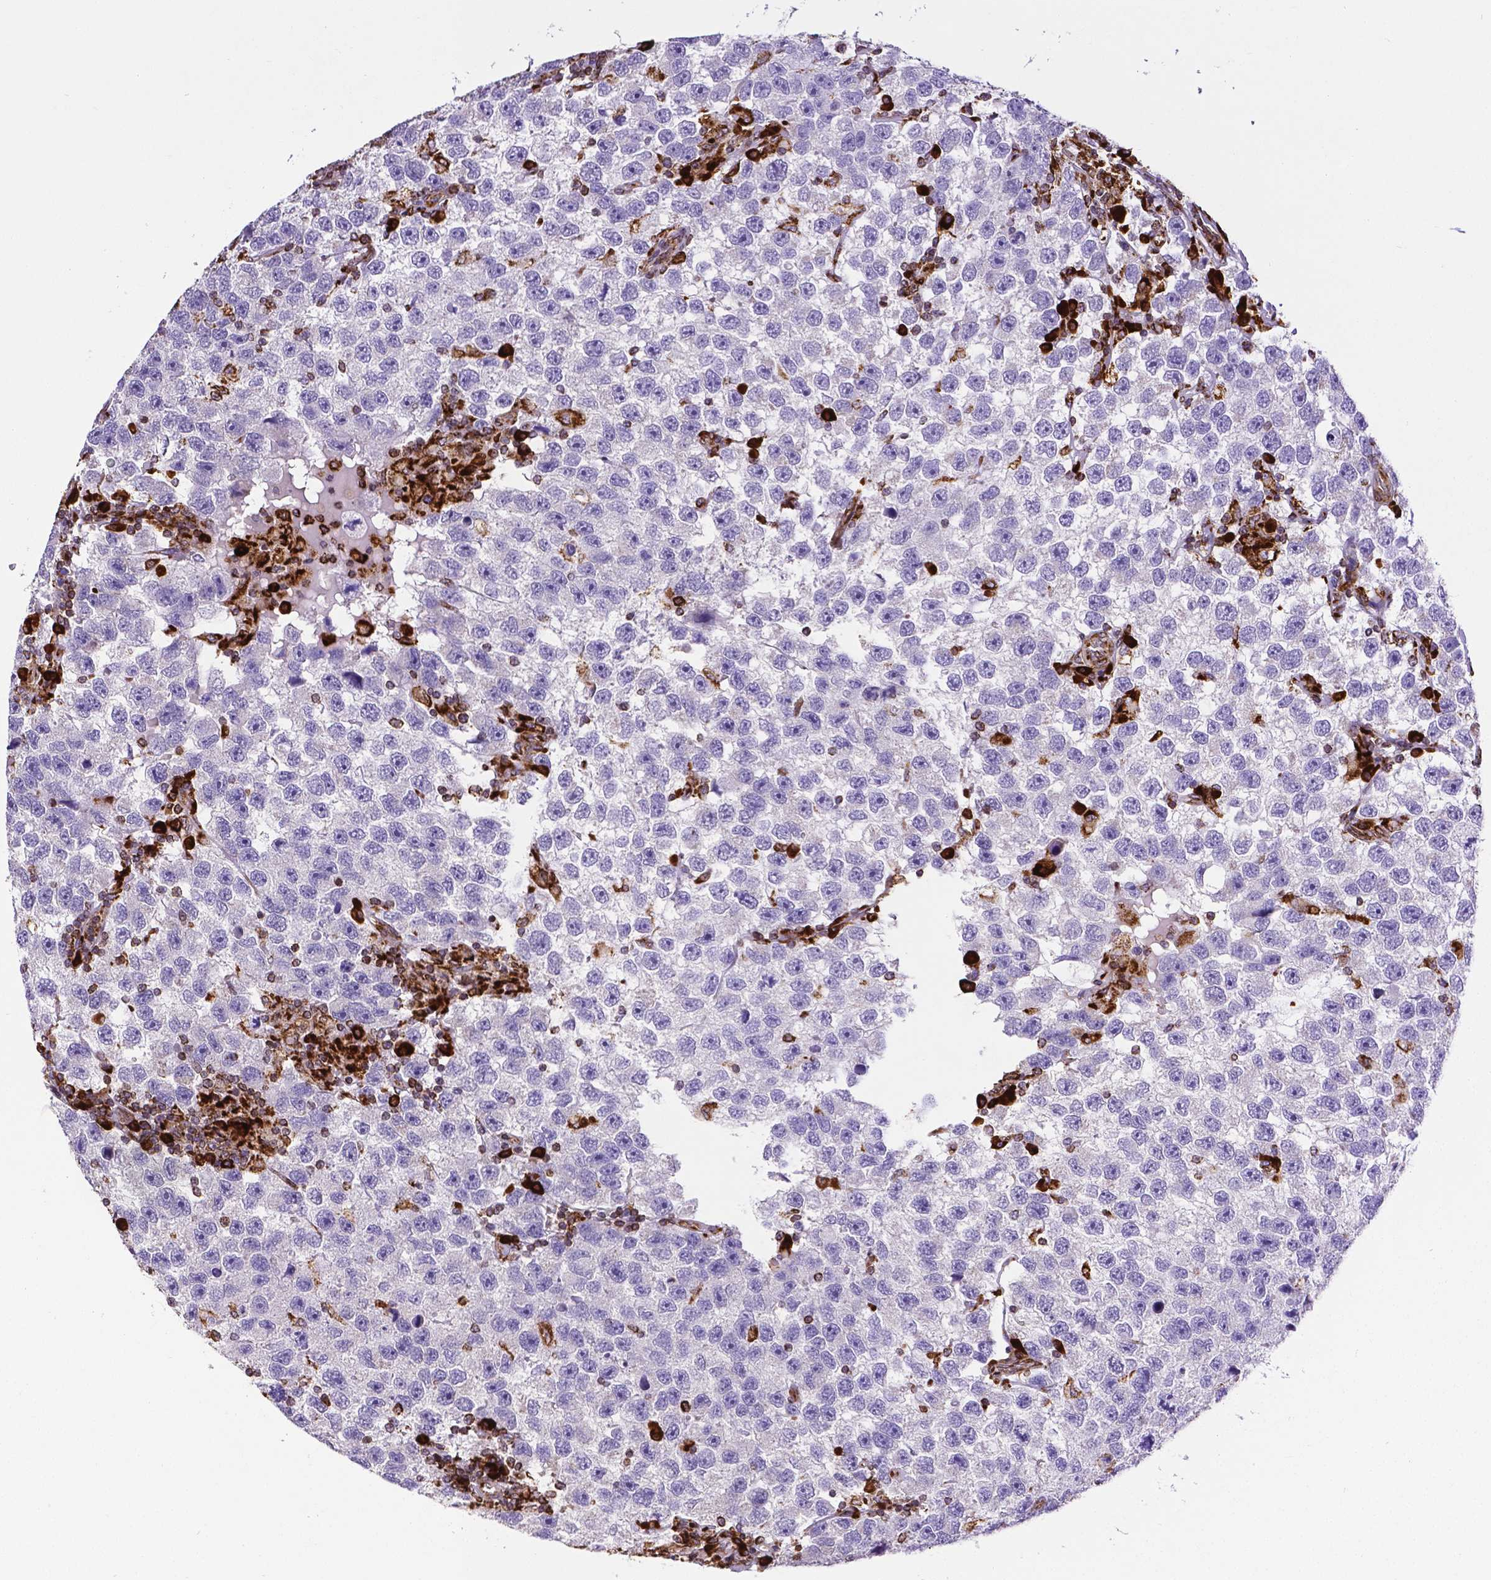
{"staining": {"intensity": "negative", "quantity": "none", "location": "none"}, "tissue": "testis cancer", "cell_type": "Tumor cells", "image_type": "cancer", "snomed": [{"axis": "morphology", "description": "Seminoma, NOS"}, {"axis": "topography", "description": "Testis"}], "caption": "This is a image of immunohistochemistry staining of testis cancer, which shows no expression in tumor cells.", "gene": "MTDH", "patient": {"sex": "male", "age": 26}}